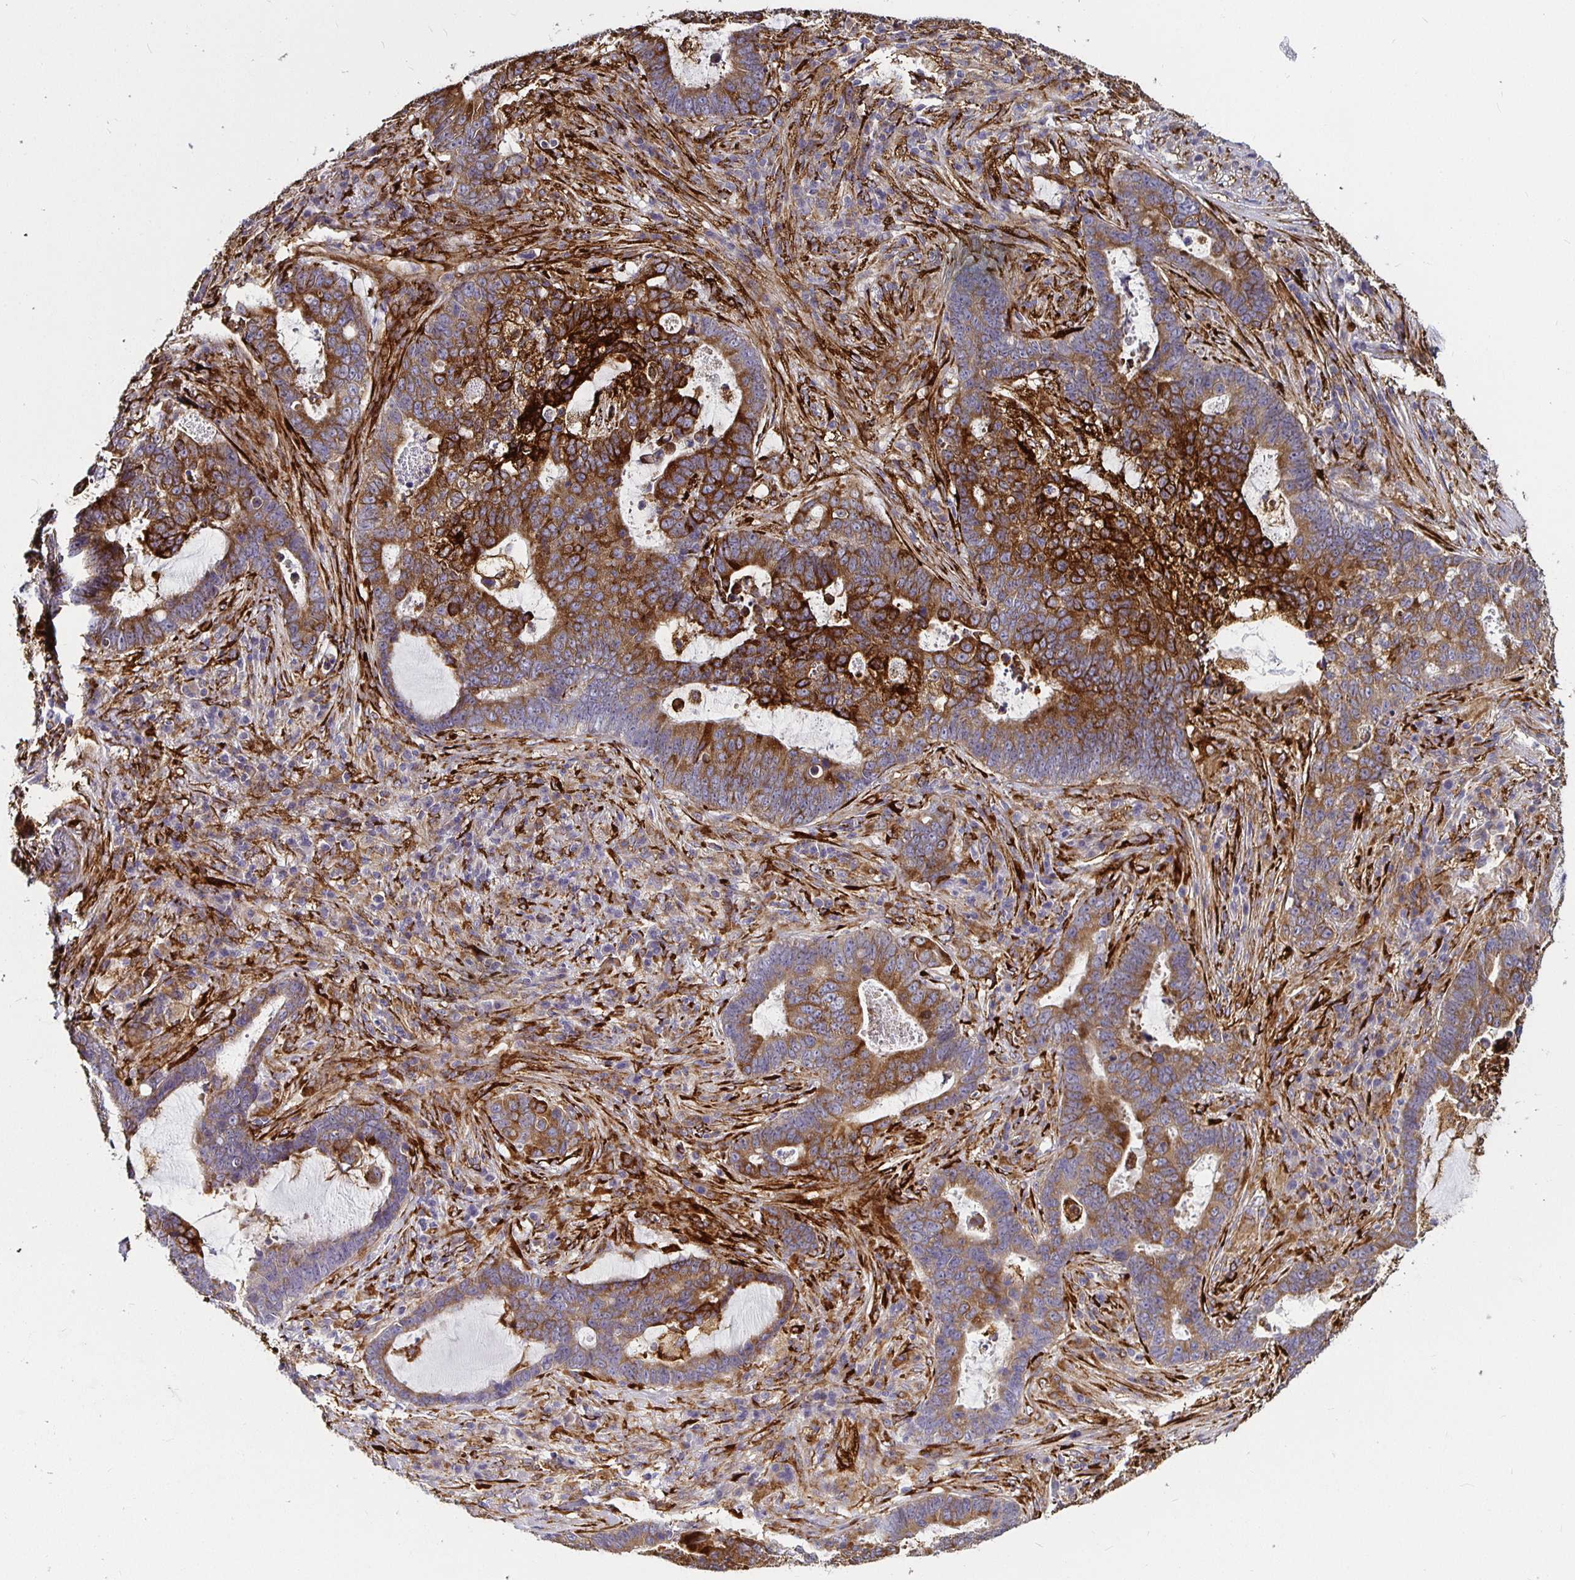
{"staining": {"intensity": "strong", "quantity": "25%-75%", "location": "cytoplasmic/membranous"}, "tissue": "lung cancer", "cell_type": "Tumor cells", "image_type": "cancer", "snomed": [{"axis": "morphology", "description": "Aneuploidy"}, {"axis": "morphology", "description": "Adenocarcinoma, NOS"}, {"axis": "morphology", "description": "Adenocarcinoma primary or metastatic"}, {"axis": "topography", "description": "Lung"}], "caption": "A brown stain highlights strong cytoplasmic/membranous expression of a protein in lung cancer (adenocarcinoma) tumor cells. (Brightfield microscopy of DAB IHC at high magnification).", "gene": "P4HA2", "patient": {"sex": "female", "age": 75}}